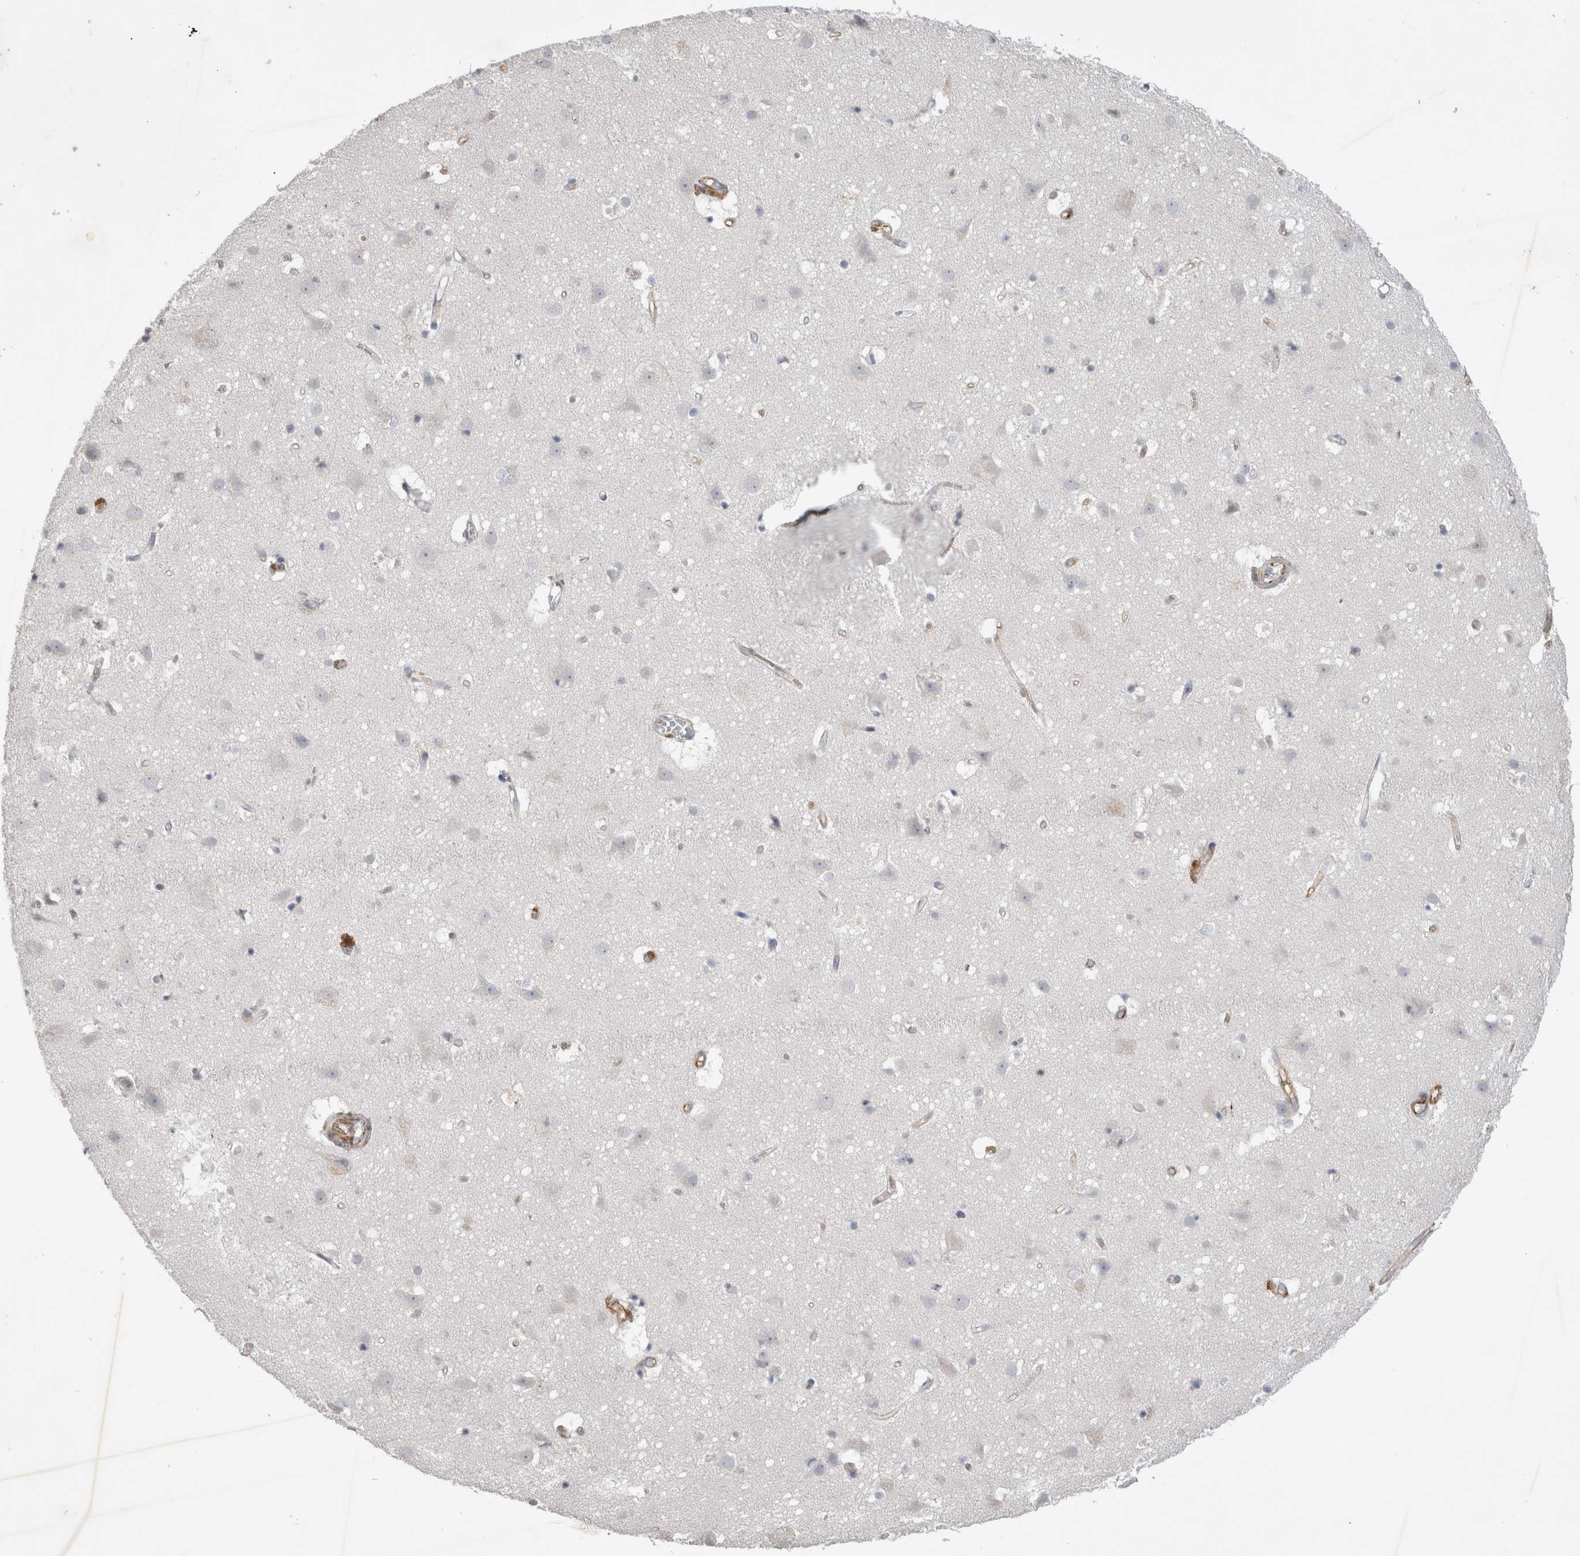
{"staining": {"intensity": "moderate", "quantity": ">75%", "location": "cytoplasmic/membranous"}, "tissue": "cerebral cortex", "cell_type": "Endothelial cells", "image_type": "normal", "snomed": [{"axis": "morphology", "description": "Normal tissue, NOS"}, {"axis": "topography", "description": "Cerebral cortex"}], "caption": "This image shows unremarkable cerebral cortex stained with immunohistochemistry to label a protein in brown. The cytoplasmic/membranous of endothelial cells show moderate positivity for the protein. Nuclei are counter-stained blue.", "gene": "STRADB", "patient": {"sex": "male", "age": 54}}